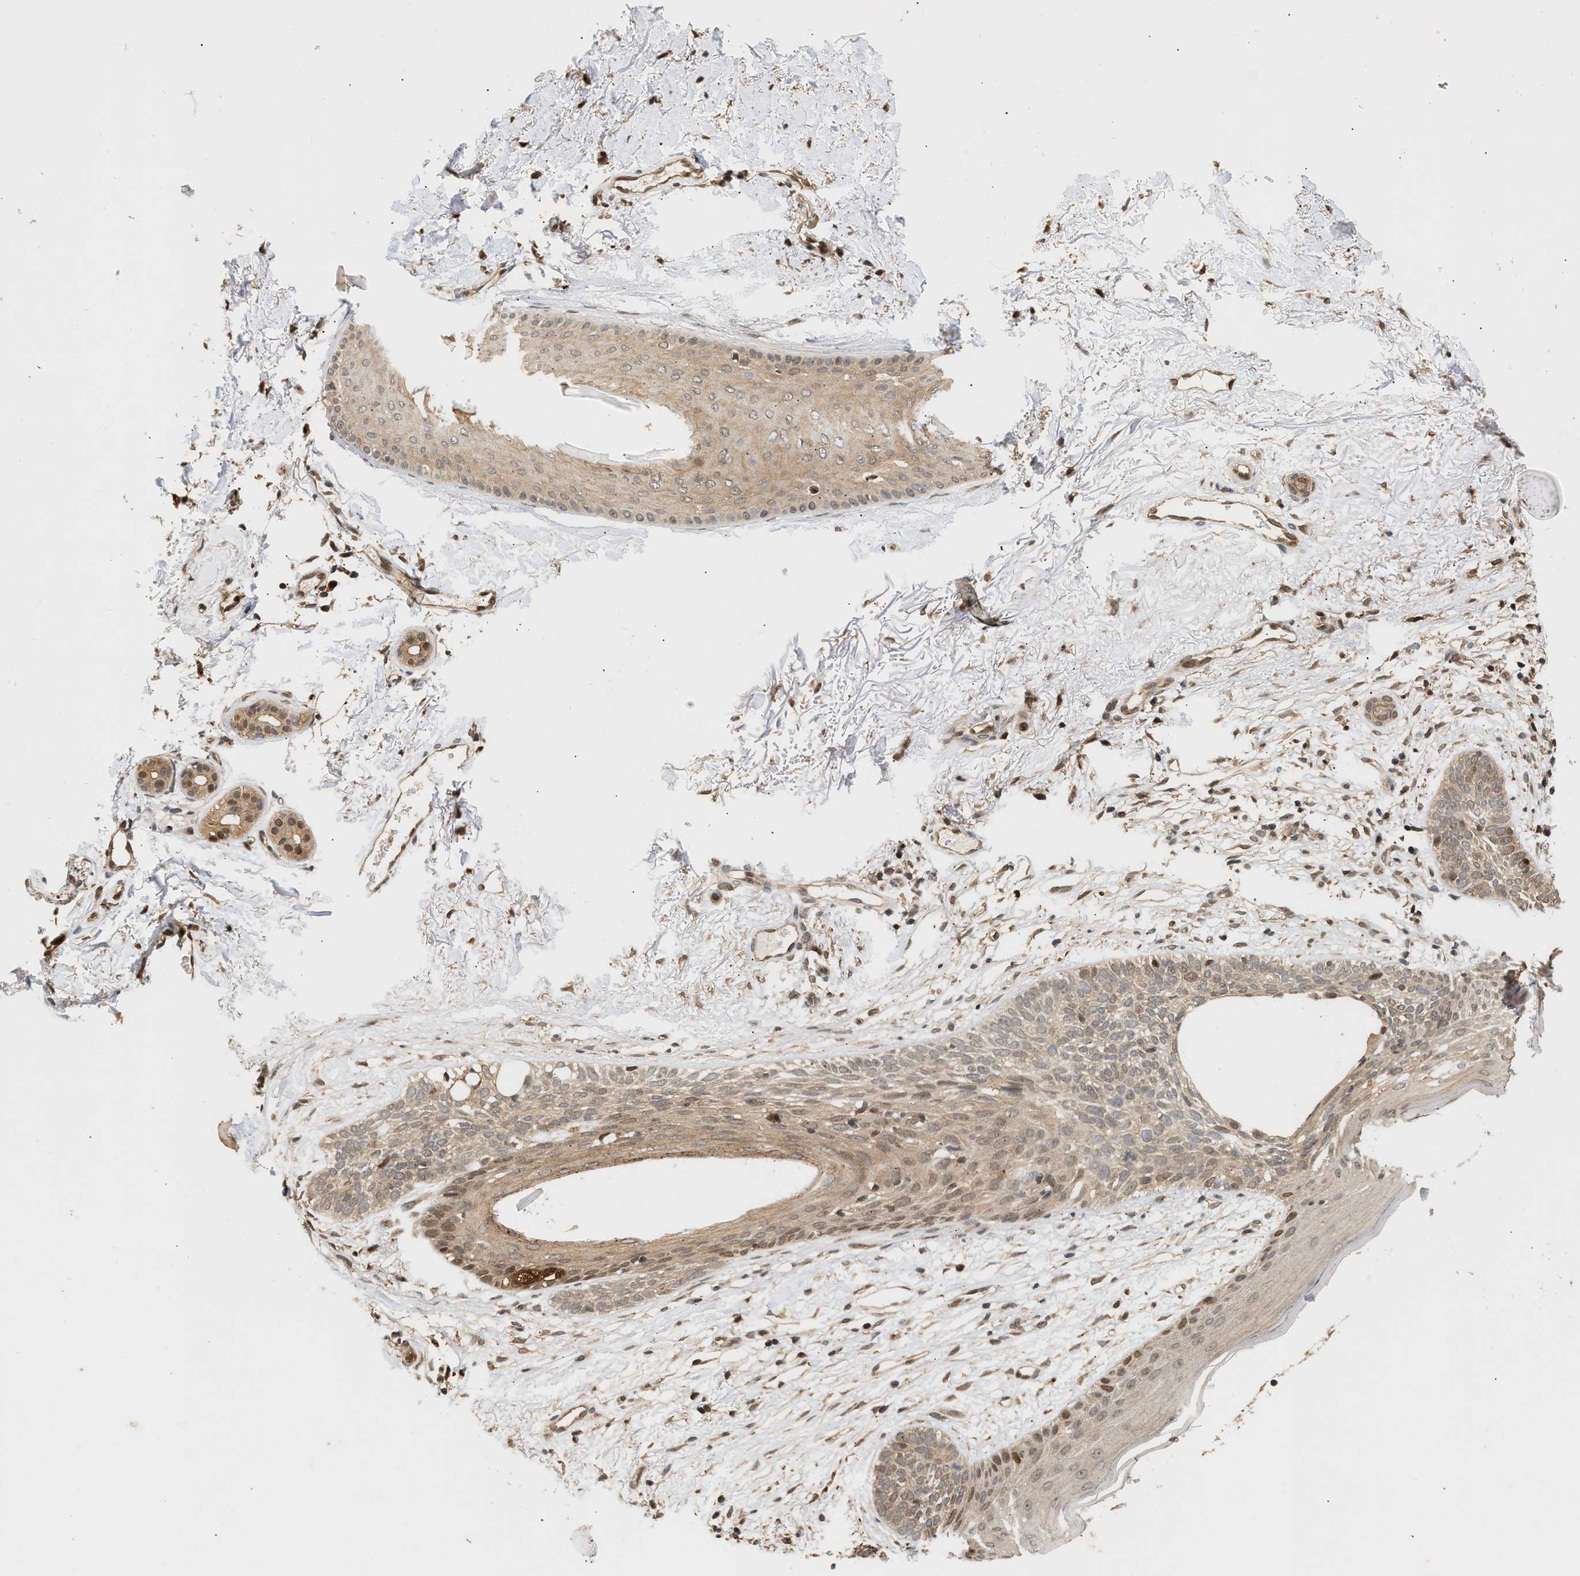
{"staining": {"intensity": "weak", "quantity": "25%-75%", "location": "cytoplasmic/membranous,nuclear"}, "tissue": "skin cancer", "cell_type": "Tumor cells", "image_type": "cancer", "snomed": [{"axis": "morphology", "description": "Basal cell carcinoma"}, {"axis": "topography", "description": "Skin"}], "caption": "Skin cancer (basal cell carcinoma) stained with a protein marker displays weak staining in tumor cells.", "gene": "ABHD5", "patient": {"sex": "female", "age": 70}}